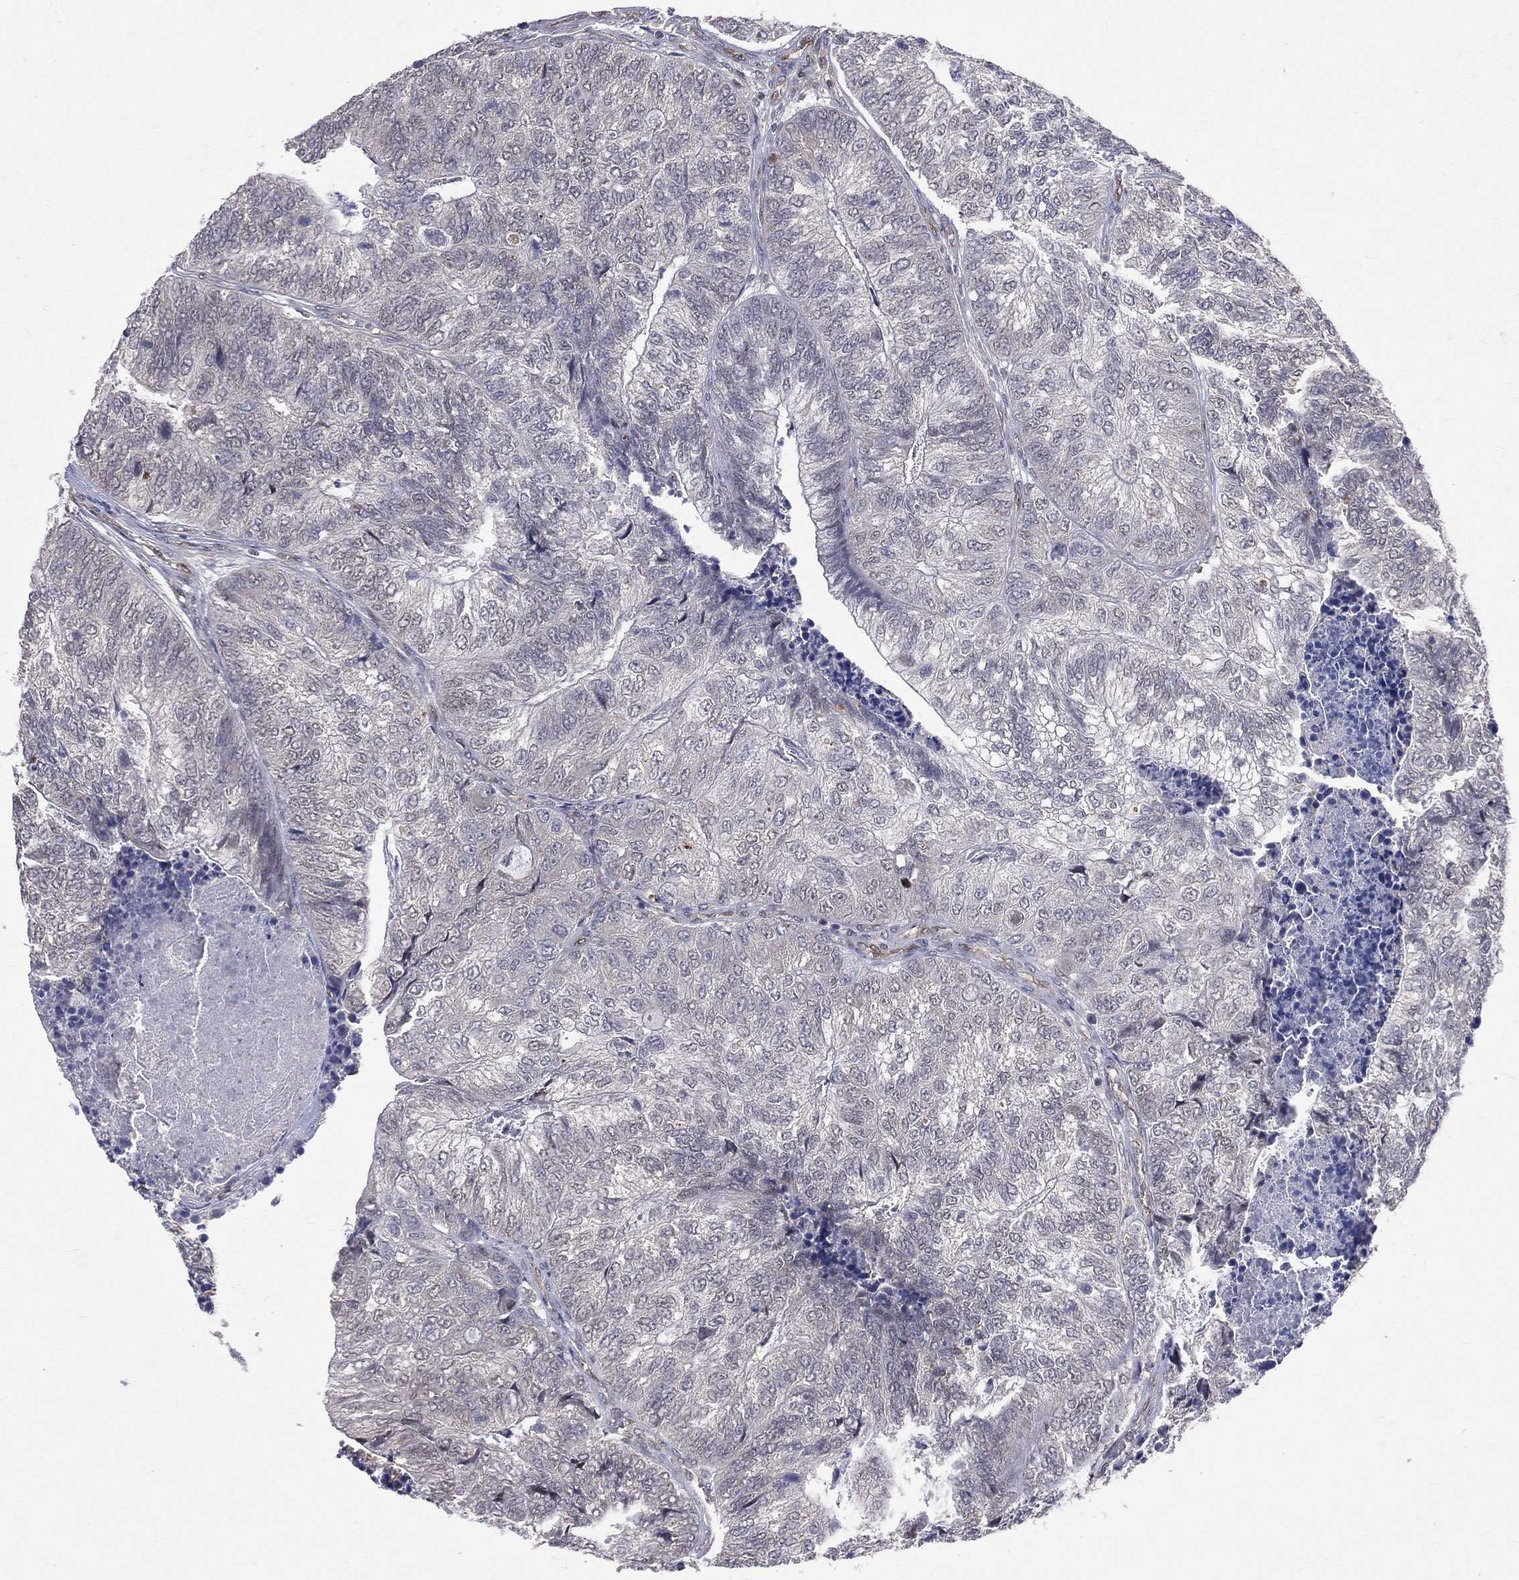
{"staining": {"intensity": "negative", "quantity": "none", "location": "none"}, "tissue": "colorectal cancer", "cell_type": "Tumor cells", "image_type": "cancer", "snomed": [{"axis": "morphology", "description": "Adenocarcinoma, NOS"}, {"axis": "topography", "description": "Colon"}], "caption": "Colorectal adenocarcinoma stained for a protein using immunohistochemistry displays no expression tumor cells.", "gene": "GMPR2", "patient": {"sex": "female", "age": 67}}